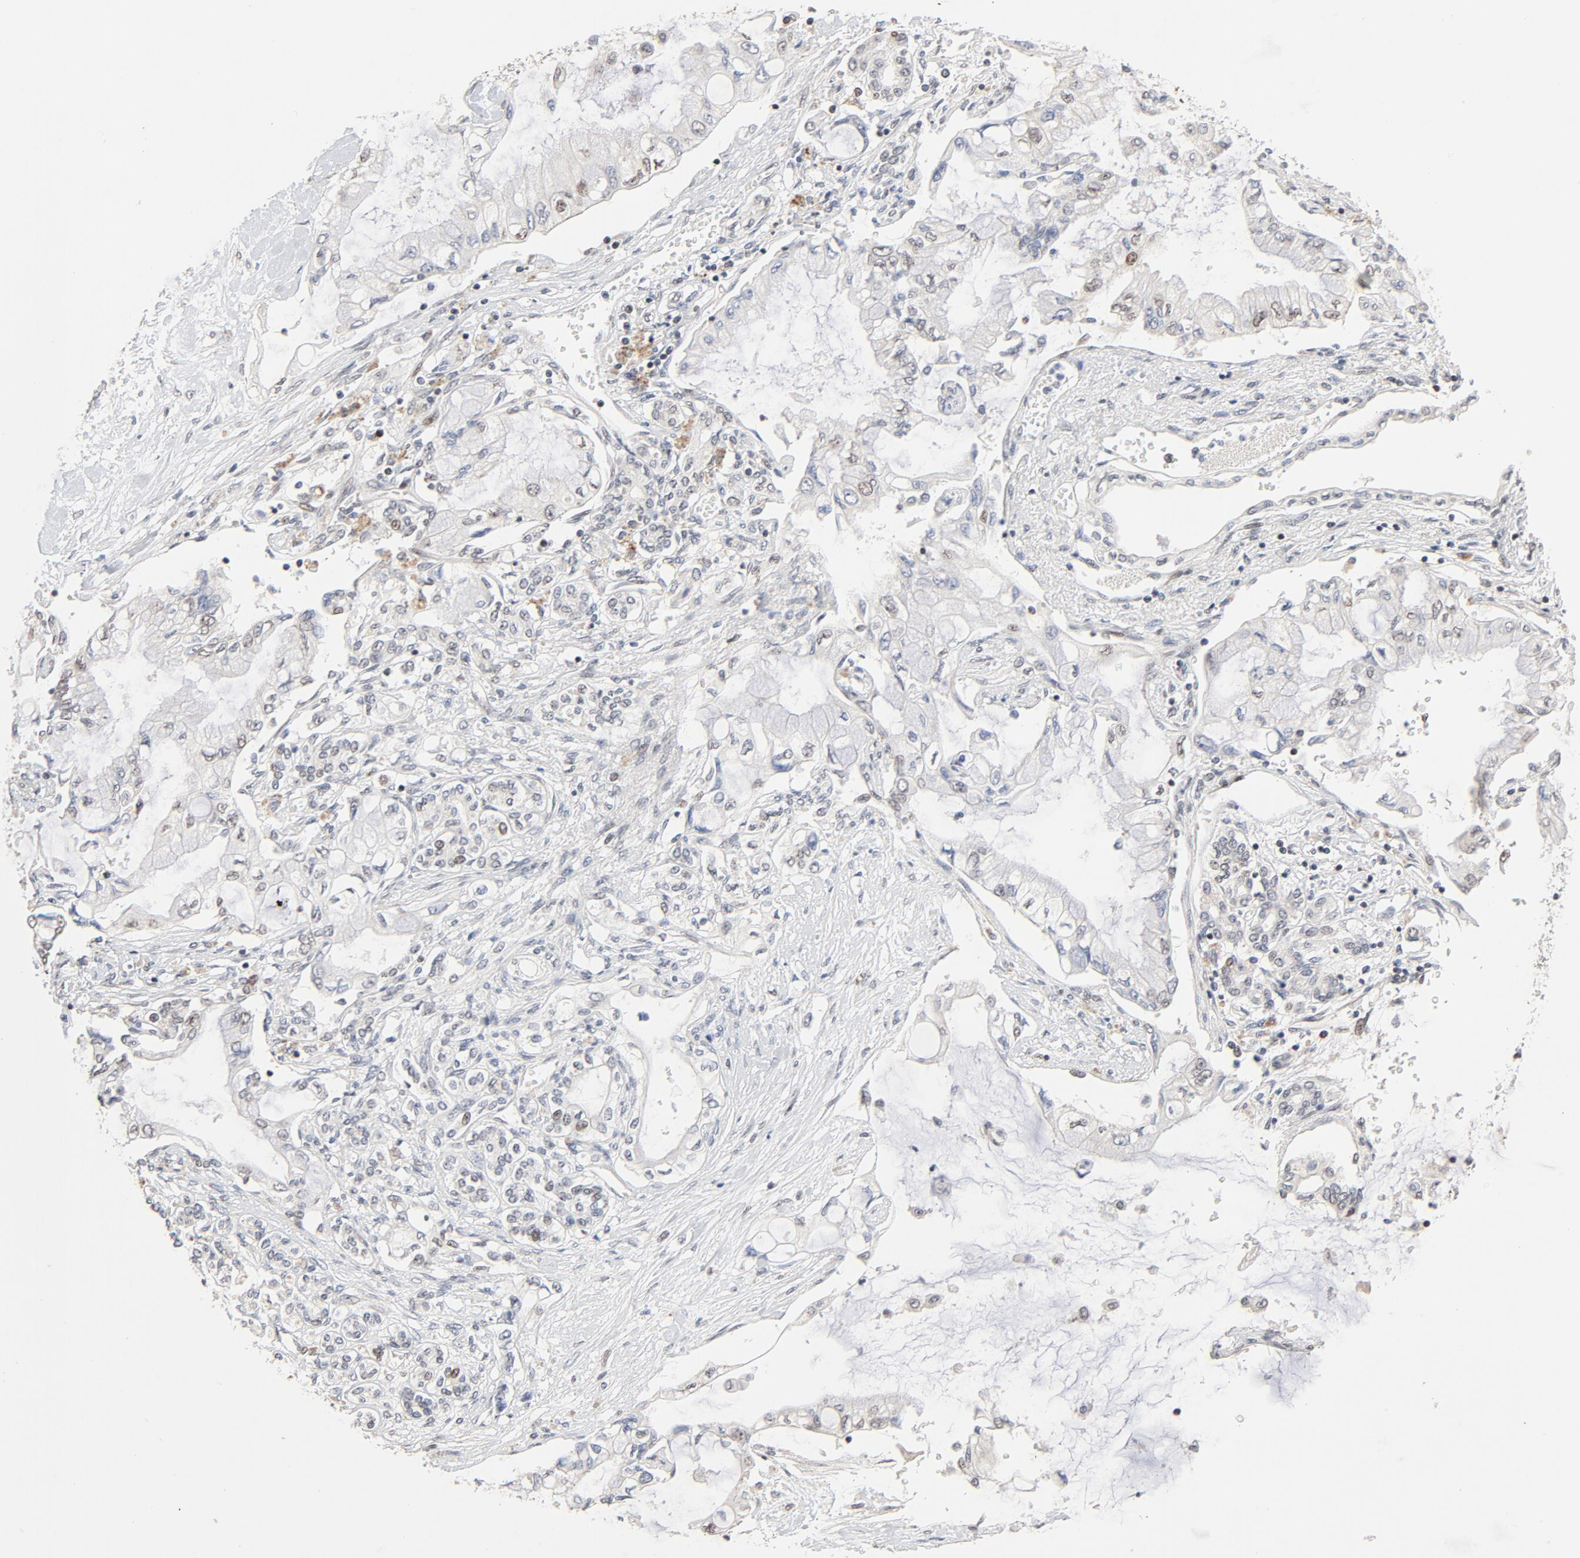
{"staining": {"intensity": "moderate", "quantity": "<25%", "location": "nuclear"}, "tissue": "pancreatic cancer", "cell_type": "Tumor cells", "image_type": "cancer", "snomed": [{"axis": "morphology", "description": "Adenocarcinoma, NOS"}, {"axis": "topography", "description": "Pancreas"}], "caption": "Human adenocarcinoma (pancreatic) stained with a protein marker displays moderate staining in tumor cells.", "gene": "GTF2I", "patient": {"sex": "female", "age": 70}}